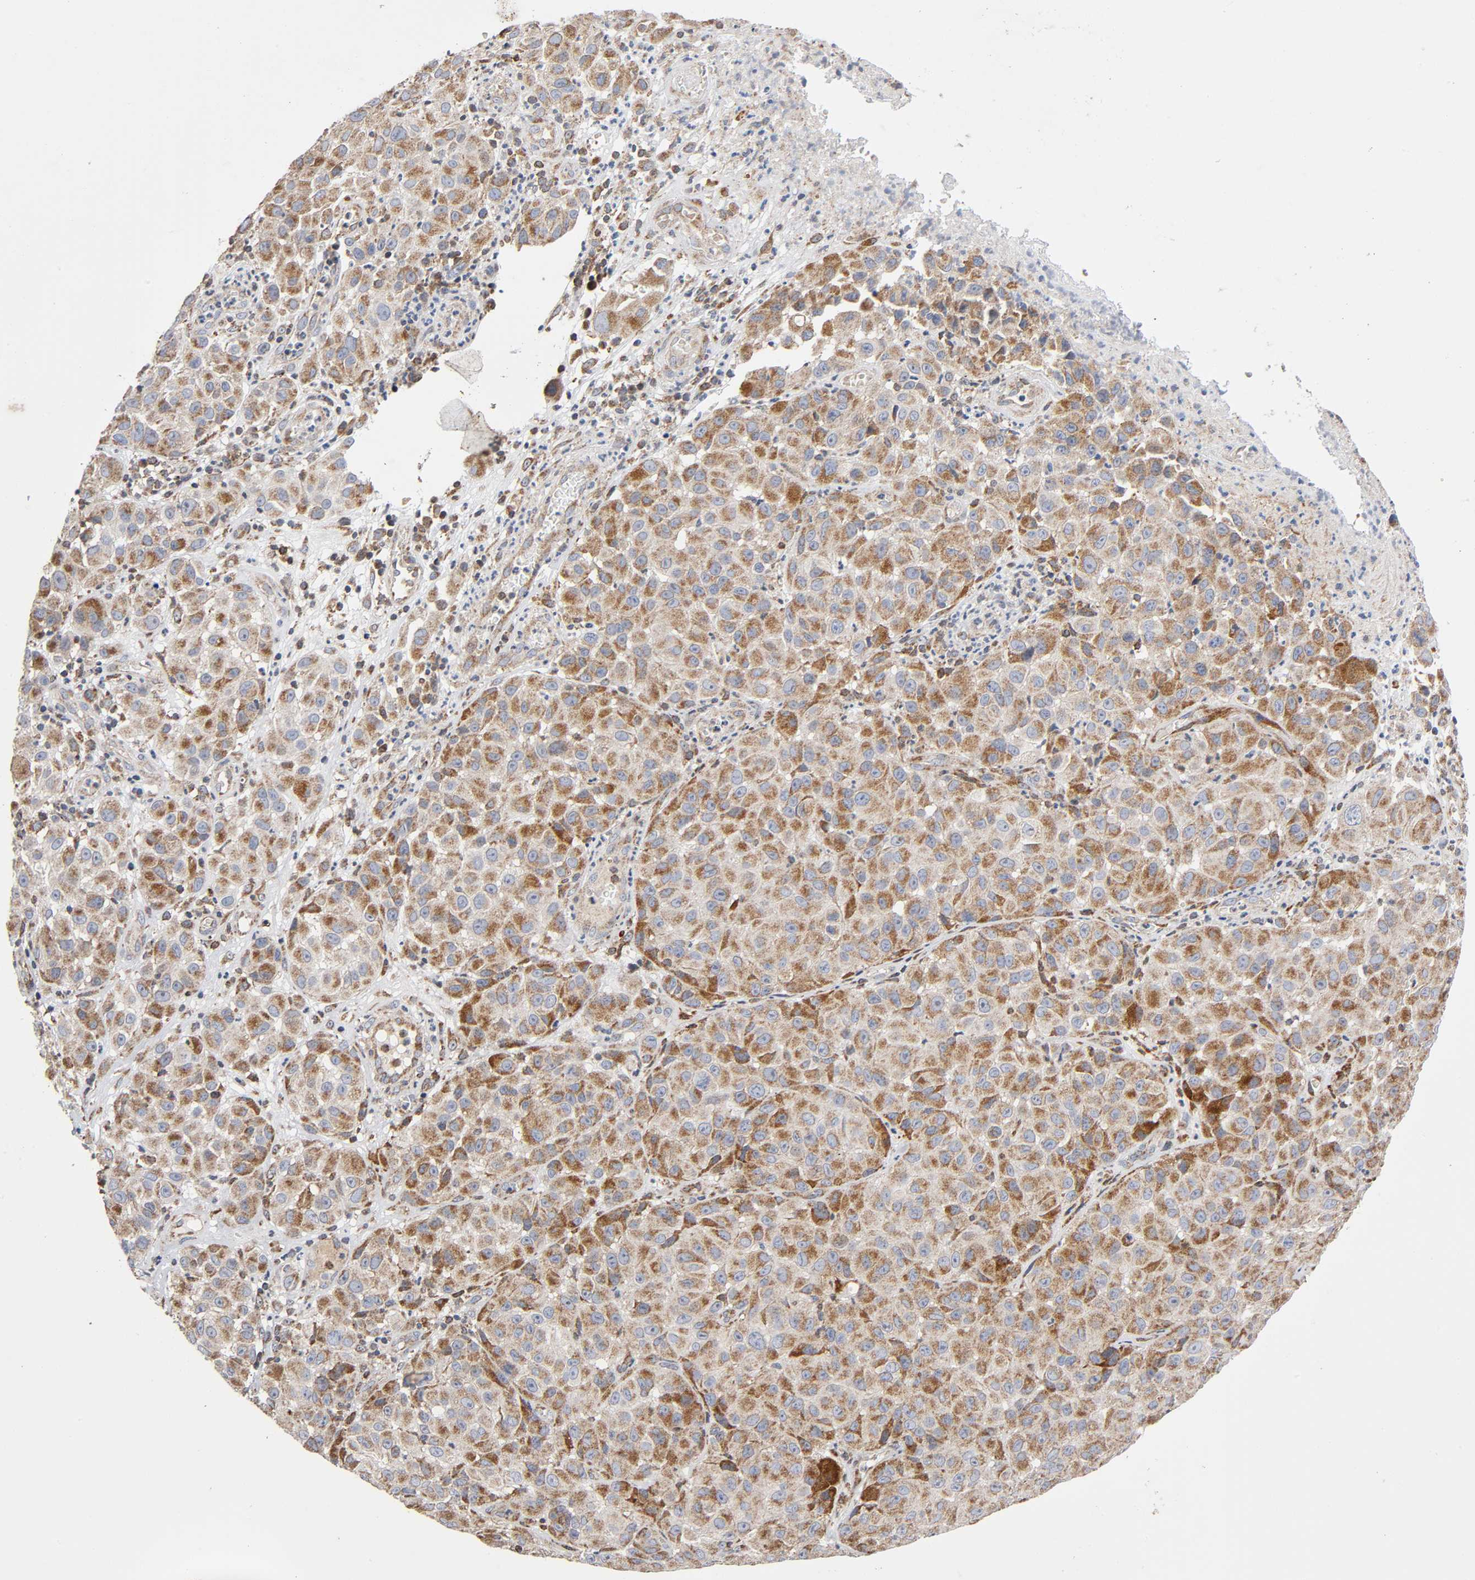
{"staining": {"intensity": "moderate", "quantity": "25%-75%", "location": "cytoplasmic/membranous"}, "tissue": "melanoma", "cell_type": "Tumor cells", "image_type": "cancer", "snomed": [{"axis": "morphology", "description": "Malignant melanoma, NOS"}, {"axis": "topography", "description": "Skin"}], "caption": "This is a histology image of IHC staining of melanoma, which shows moderate staining in the cytoplasmic/membranous of tumor cells.", "gene": "MAP3K1", "patient": {"sex": "female", "age": 21}}